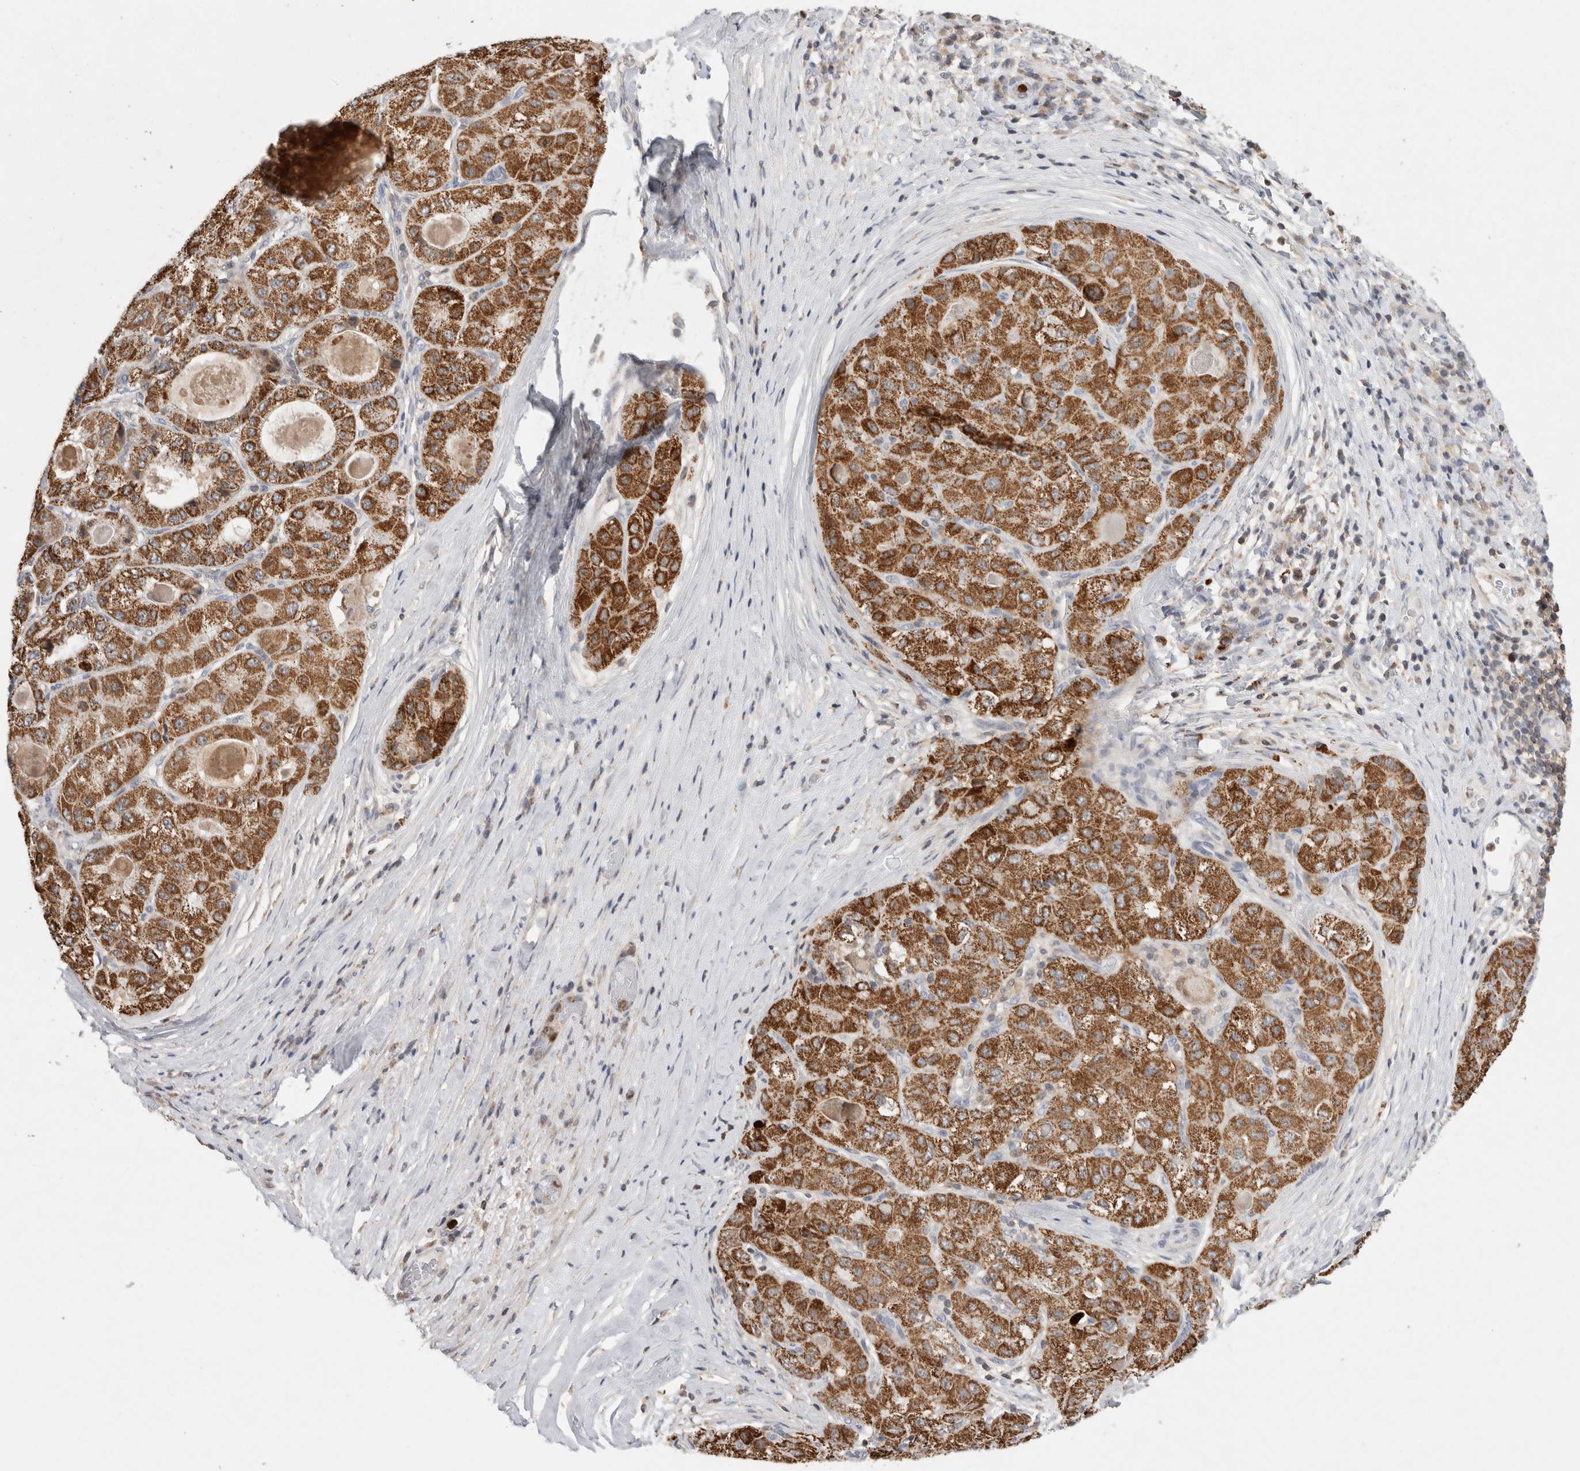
{"staining": {"intensity": "strong", "quantity": ">75%", "location": "cytoplasmic/membranous"}, "tissue": "liver cancer", "cell_type": "Tumor cells", "image_type": "cancer", "snomed": [{"axis": "morphology", "description": "Carcinoma, Hepatocellular, NOS"}, {"axis": "topography", "description": "Liver"}], "caption": "Strong cytoplasmic/membranous positivity is present in about >75% of tumor cells in liver cancer.", "gene": "AGMAT", "patient": {"sex": "male", "age": 80}}